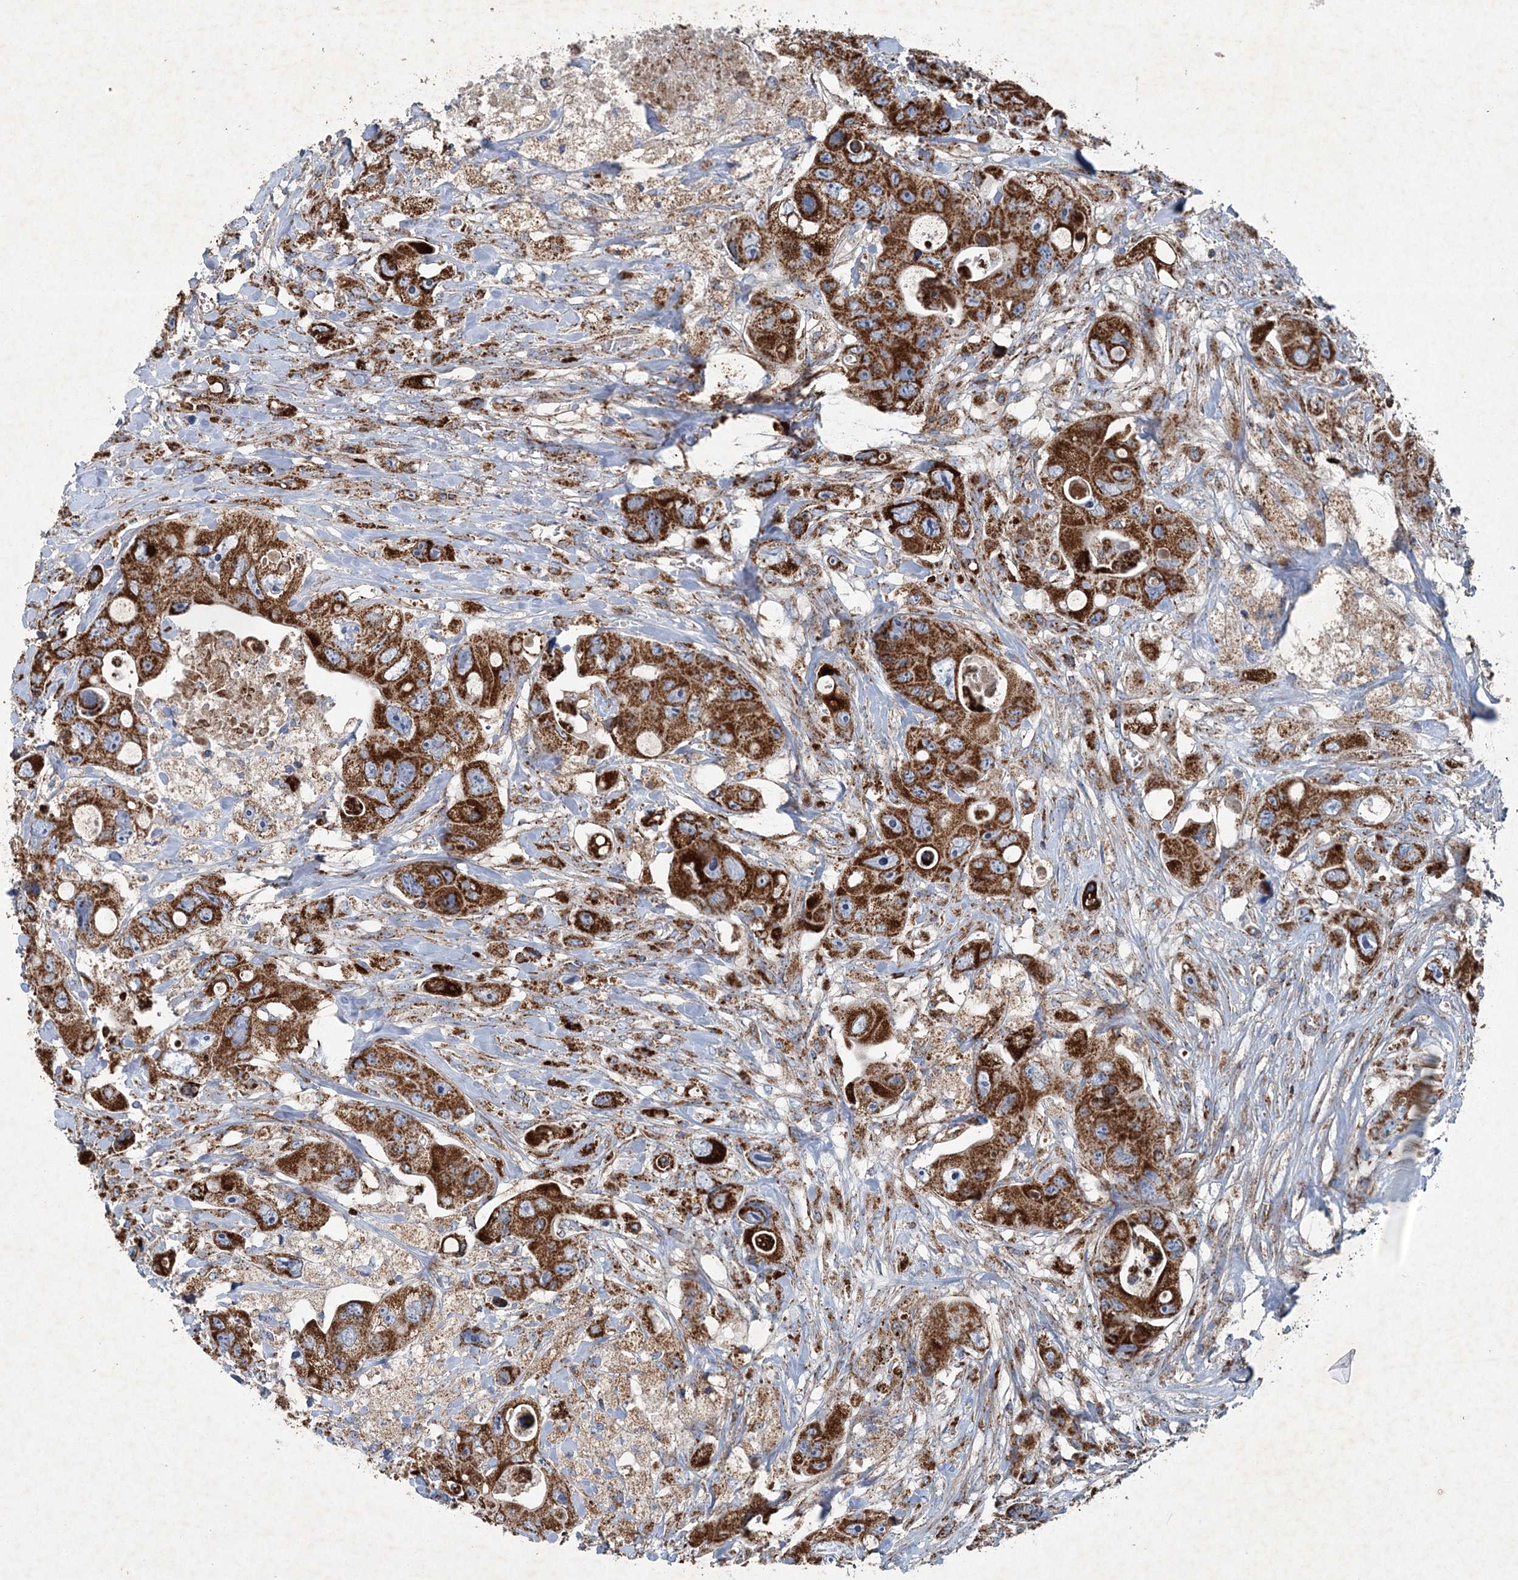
{"staining": {"intensity": "strong", "quantity": ">75%", "location": "cytoplasmic/membranous"}, "tissue": "colorectal cancer", "cell_type": "Tumor cells", "image_type": "cancer", "snomed": [{"axis": "morphology", "description": "Adenocarcinoma, NOS"}, {"axis": "topography", "description": "Colon"}], "caption": "Colorectal cancer (adenocarcinoma) stained with a protein marker shows strong staining in tumor cells.", "gene": "SPAG16", "patient": {"sex": "female", "age": 46}}